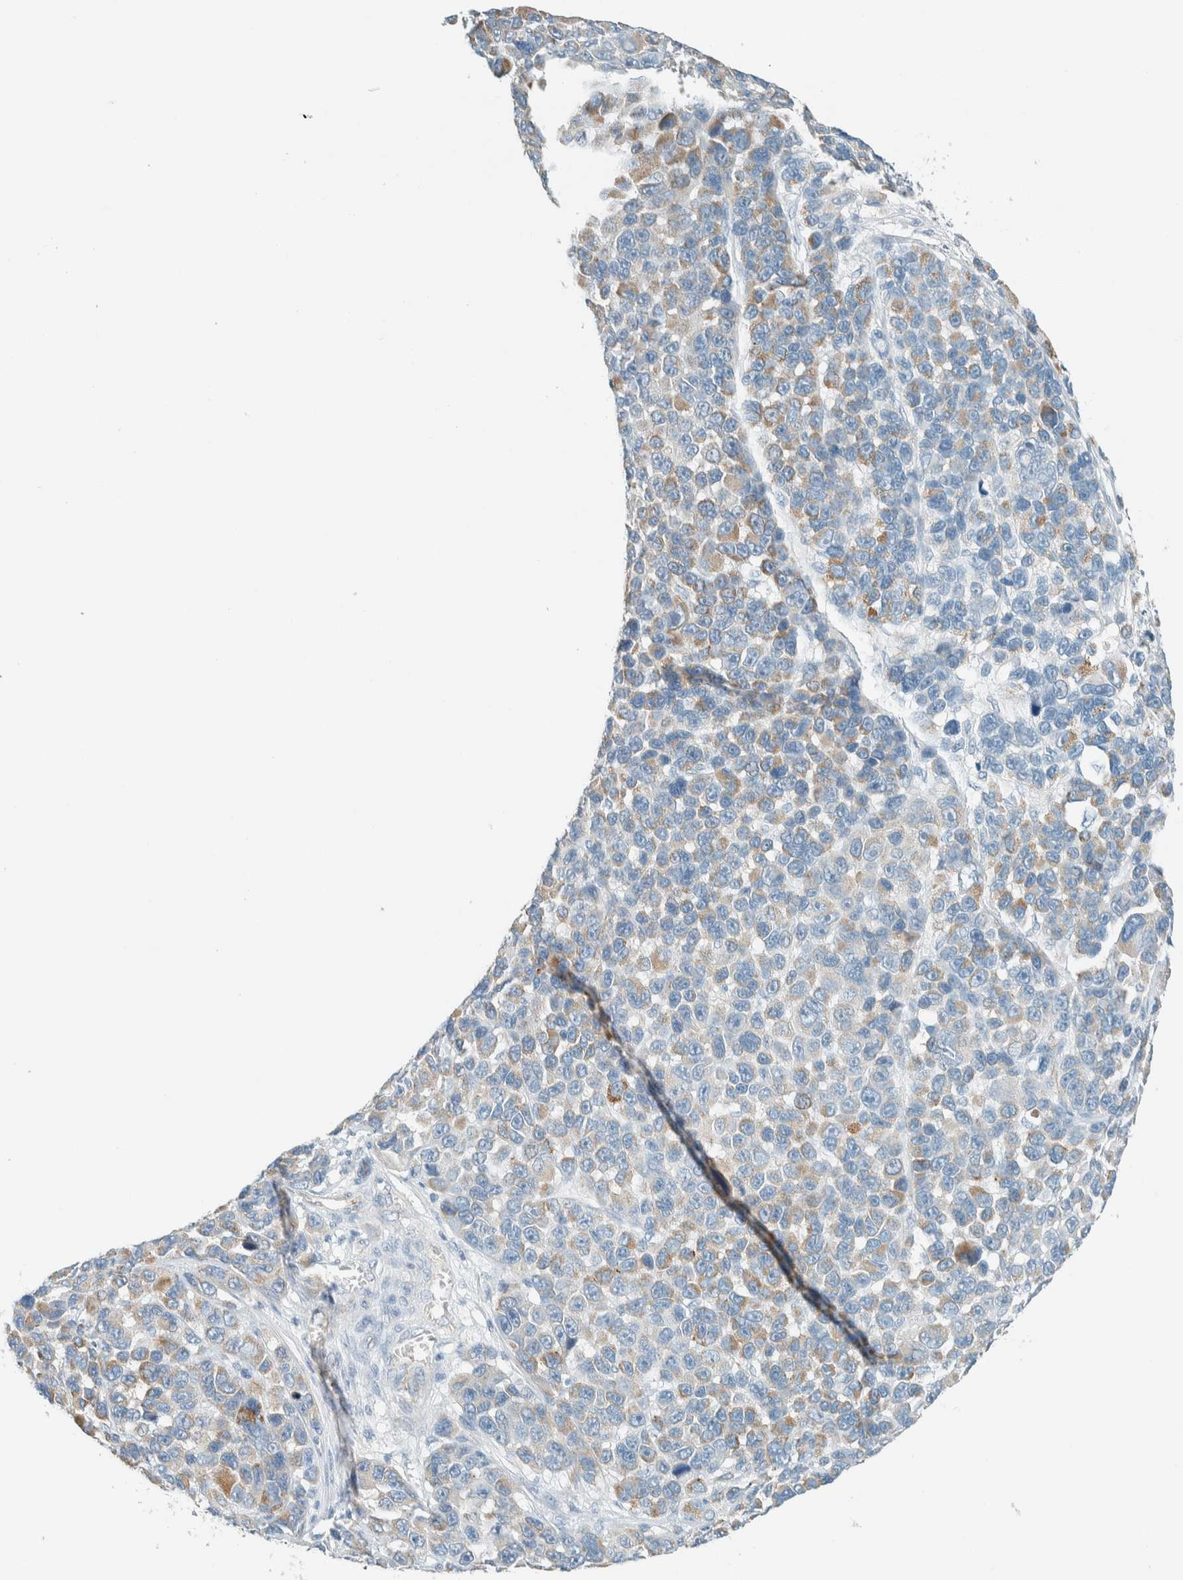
{"staining": {"intensity": "weak", "quantity": "25%-75%", "location": "cytoplasmic/membranous"}, "tissue": "melanoma", "cell_type": "Tumor cells", "image_type": "cancer", "snomed": [{"axis": "morphology", "description": "Malignant melanoma, NOS"}, {"axis": "topography", "description": "Skin"}], "caption": "The histopathology image displays a brown stain indicating the presence of a protein in the cytoplasmic/membranous of tumor cells in melanoma.", "gene": "SLFN12", "patient": {"sex": "male", "age": 53}}